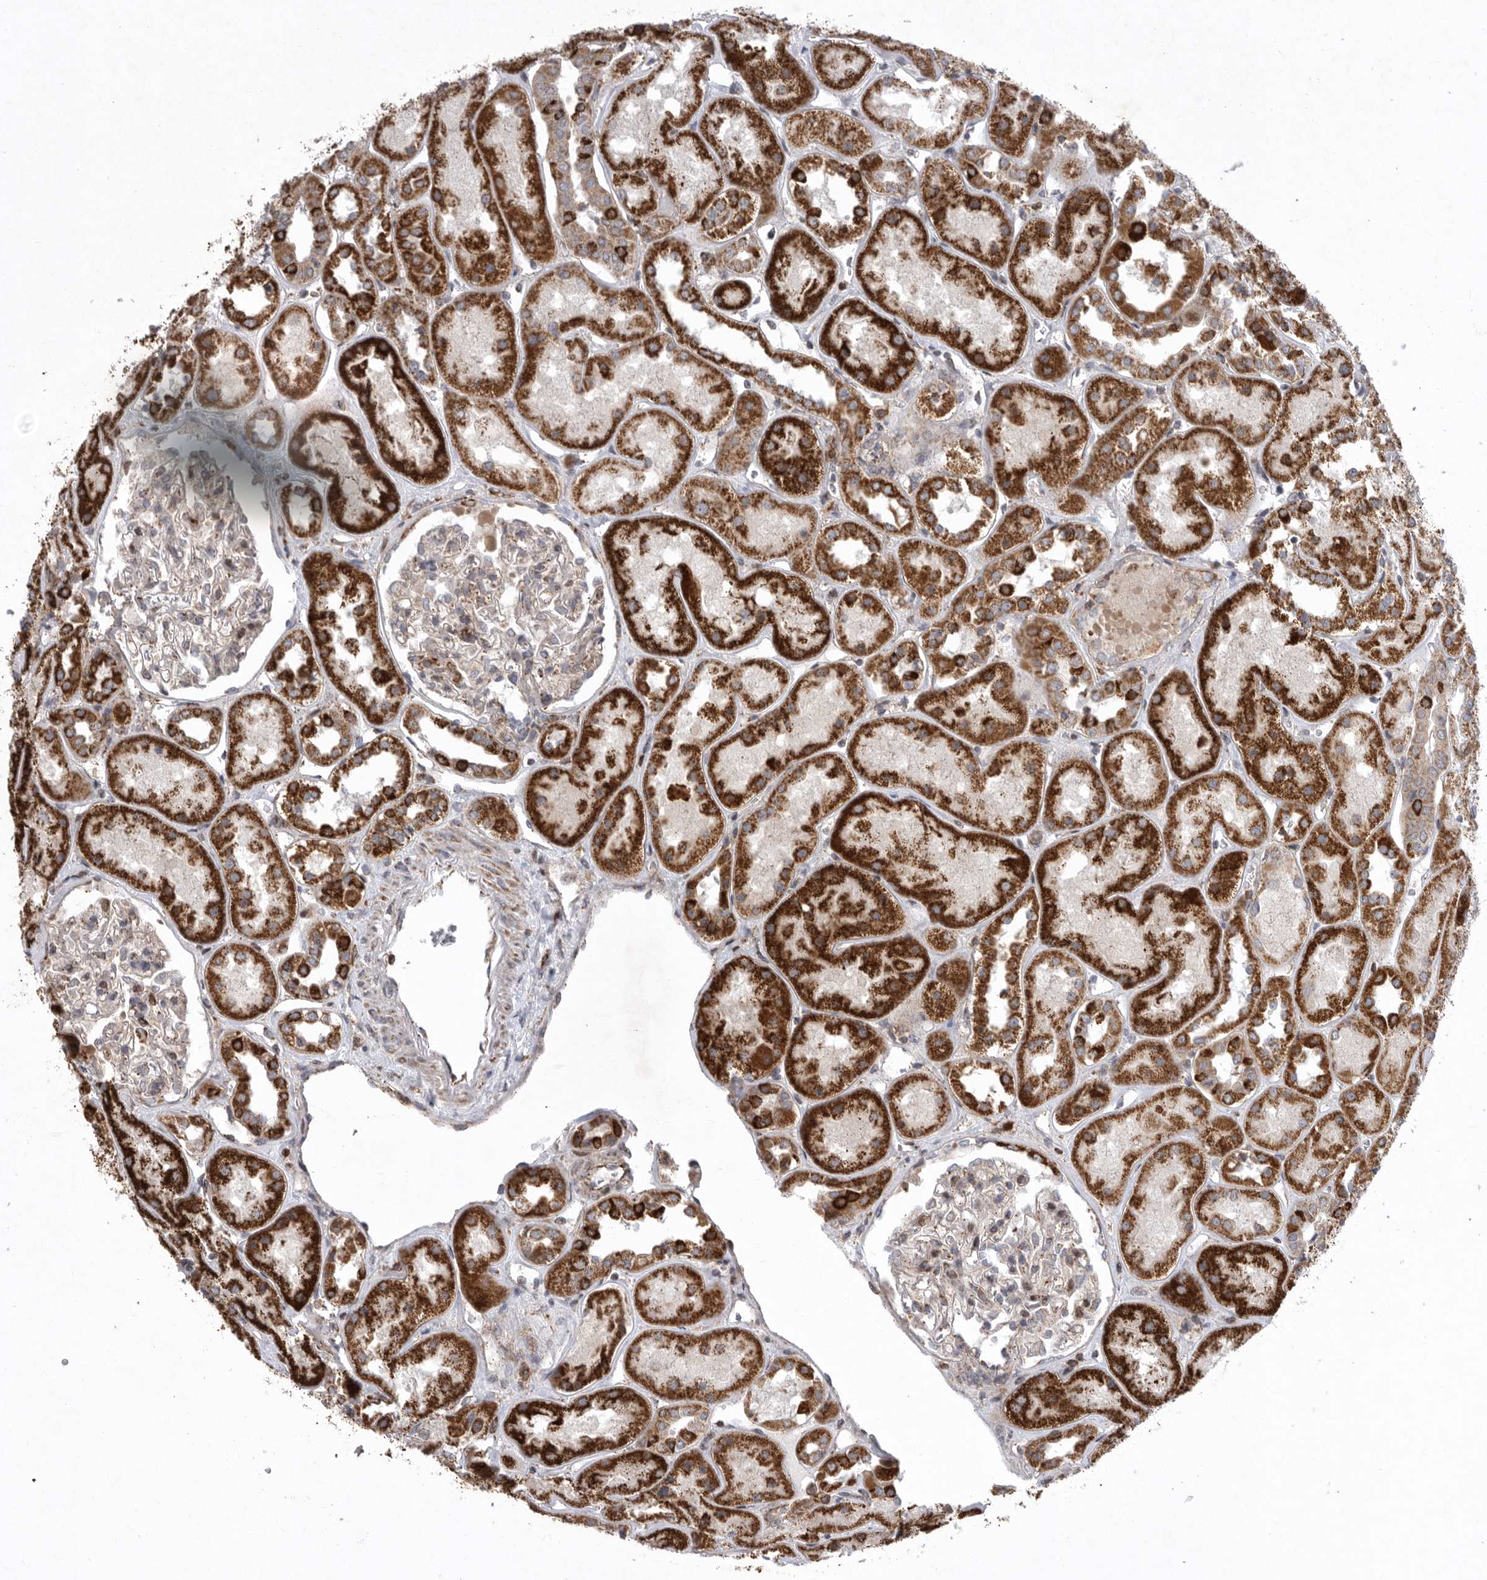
{"staining": {"intensity": "moderate", "quantity": "25%-75%", "location": "cytoplasmic/membranous,nuclear"}, "tissue": "kidney", "cell_type": "Cells in glomeruli", "image_type": "normal", "snomed": [{"axis": "morphology", "description": "Normal tissue, NOS"}, {"axis": "topography", "description": "Kidney"}], "caption": "IHC of unremarkable human kidney exhibits medium levels of moderate cytoplasmic/membranous,nuclear positivity in about 25%-75% of cells in glomeruli. (IHC, brightfield microscopy, high magnification).", "gene": "MPZL1", "patient": {"sex": "male", "age": 70}}